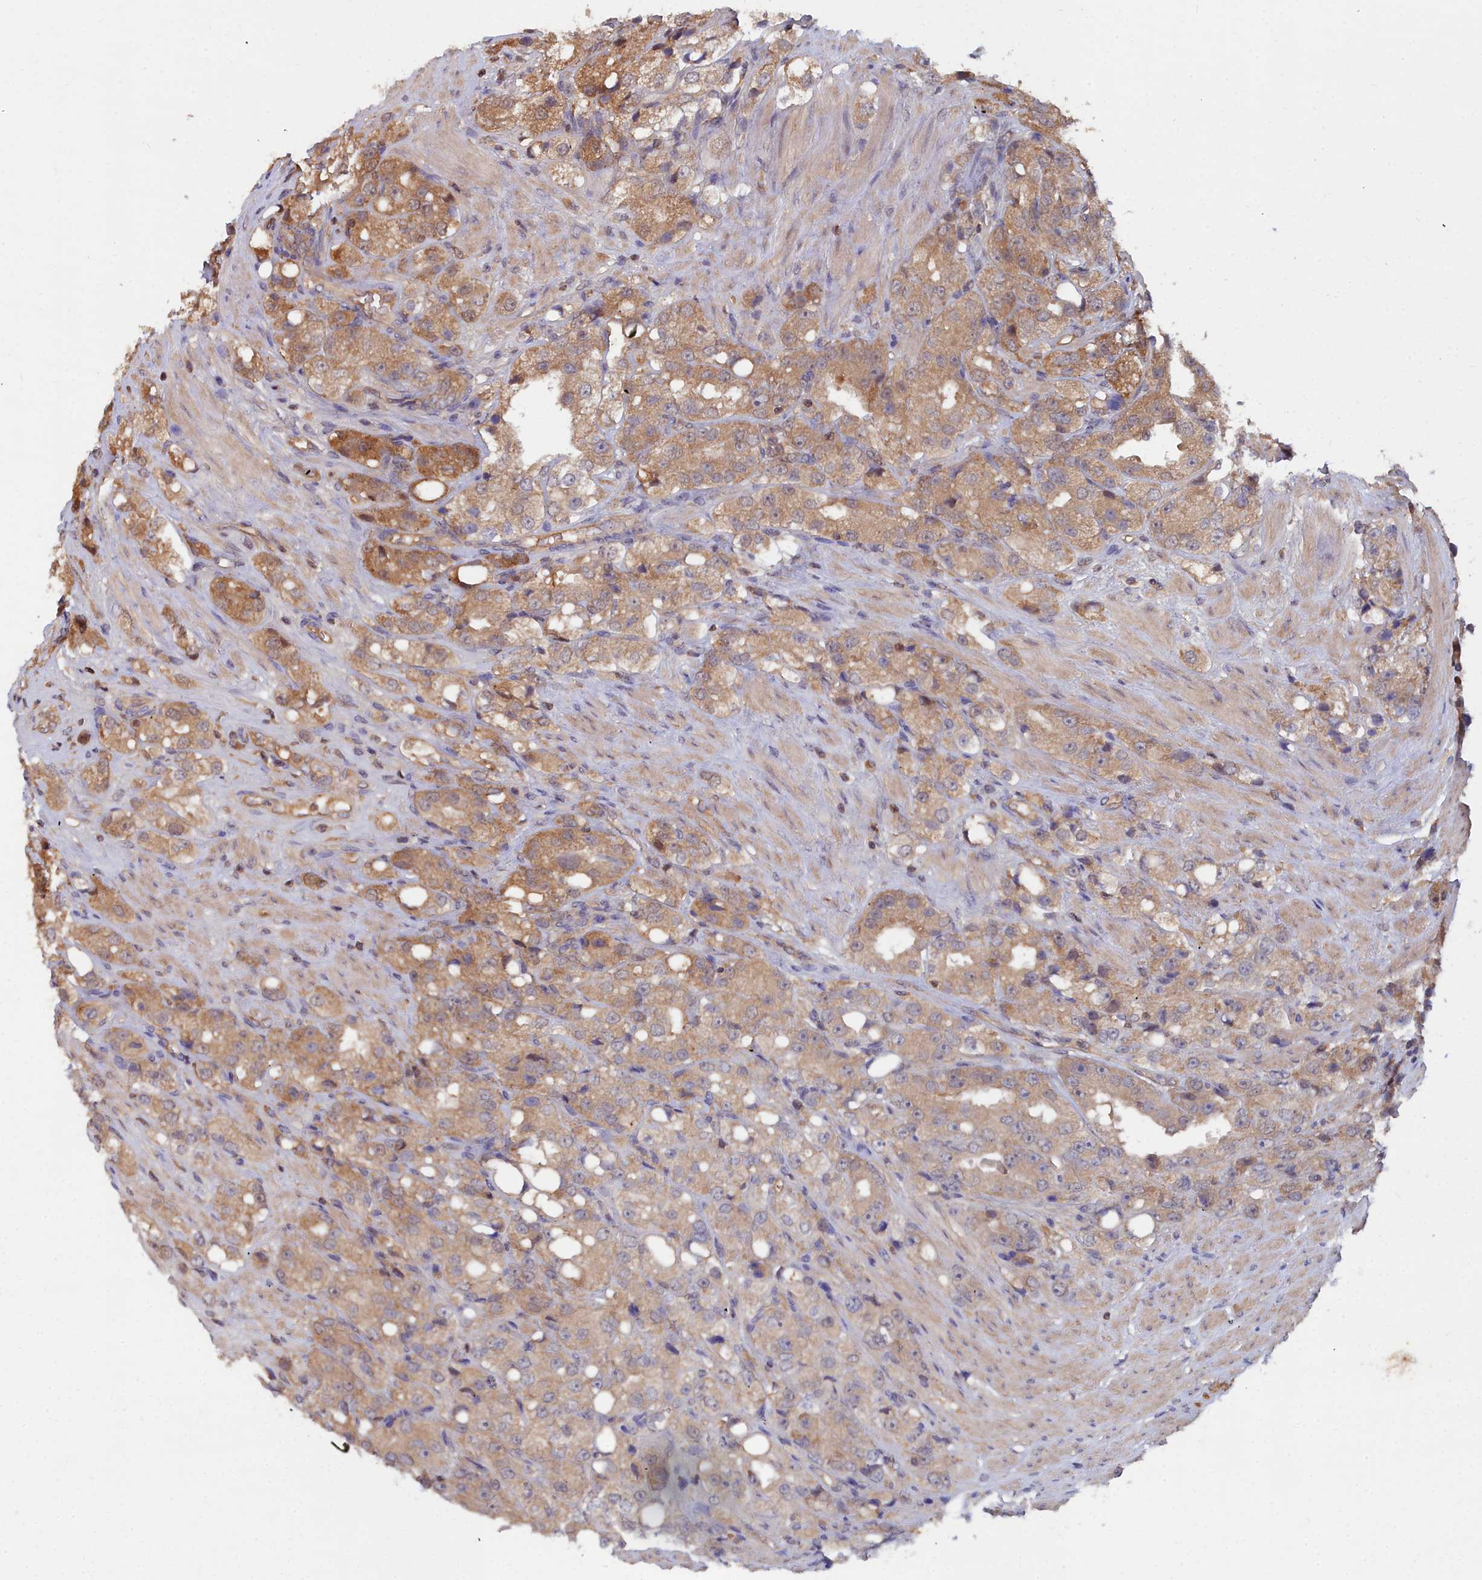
{"staining": {"intensity": "moderate", "quantity": ">75%", "location": "cytoplasmic/membranous"}, "tissue": "prostate cancer", "cell_type": "Tumor cells", "image_type": "cancer", "snomed": [{"axis": "morphology", "description": "Adenocarcinoma, NOS"}, {"axis": "topography", "description": "Prostate"}], "caption": "Protein staining of prostate cancer (adenocarcinoma) tissue displays moderate cytoplasmic/membranous positivity in about >75% of tumor cells.", "gene": "GFRA2", "patient": {"sex": "male", "age": 79}}